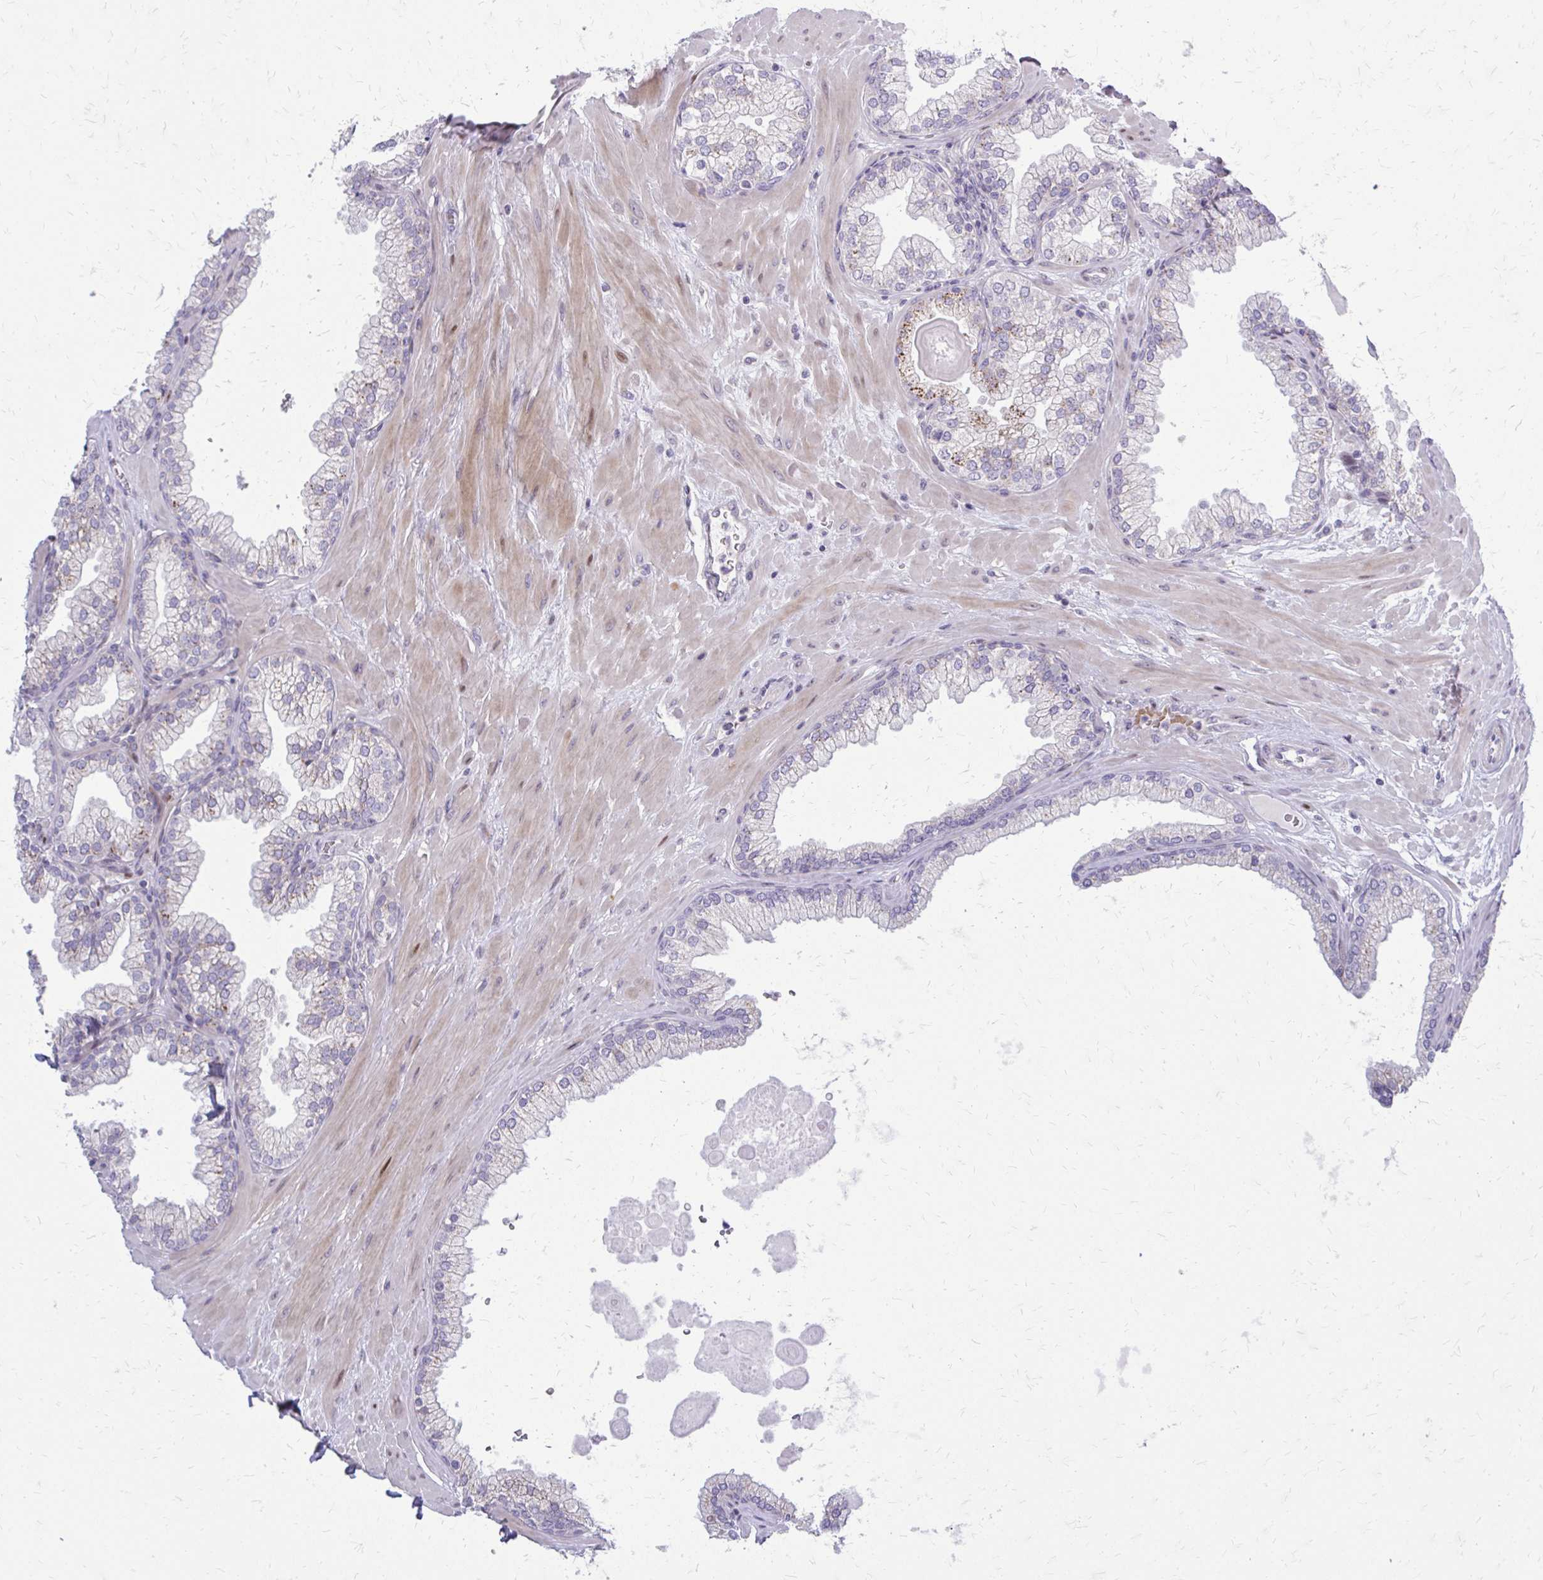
{"staining": {"intensity": "moderate", "quantity": "<25%", "location": "cytoplasmic/membranous"}, "tissue": "prostate", "cell_type": "Glandular cells", "image_type": "normal", "snomed": [{"axis": "morphology", "description": "Normal tissue, NOS"}, {"axis": "topography", "description": "Prostate"}, {"axis": "topography", "description": "Peripheral nerve tissue"}], "caption": "Immunohistochemical staining of unremarkable prostate demonstrates low levels of moderate cytoplasmic/membranous expression in about <25% of glandular cells. Ihc stains the protein of interest in brown and the nuclei are stained blue.", "gene": "PPDPFL", "patient": {"sex": "male", "age": 61}}